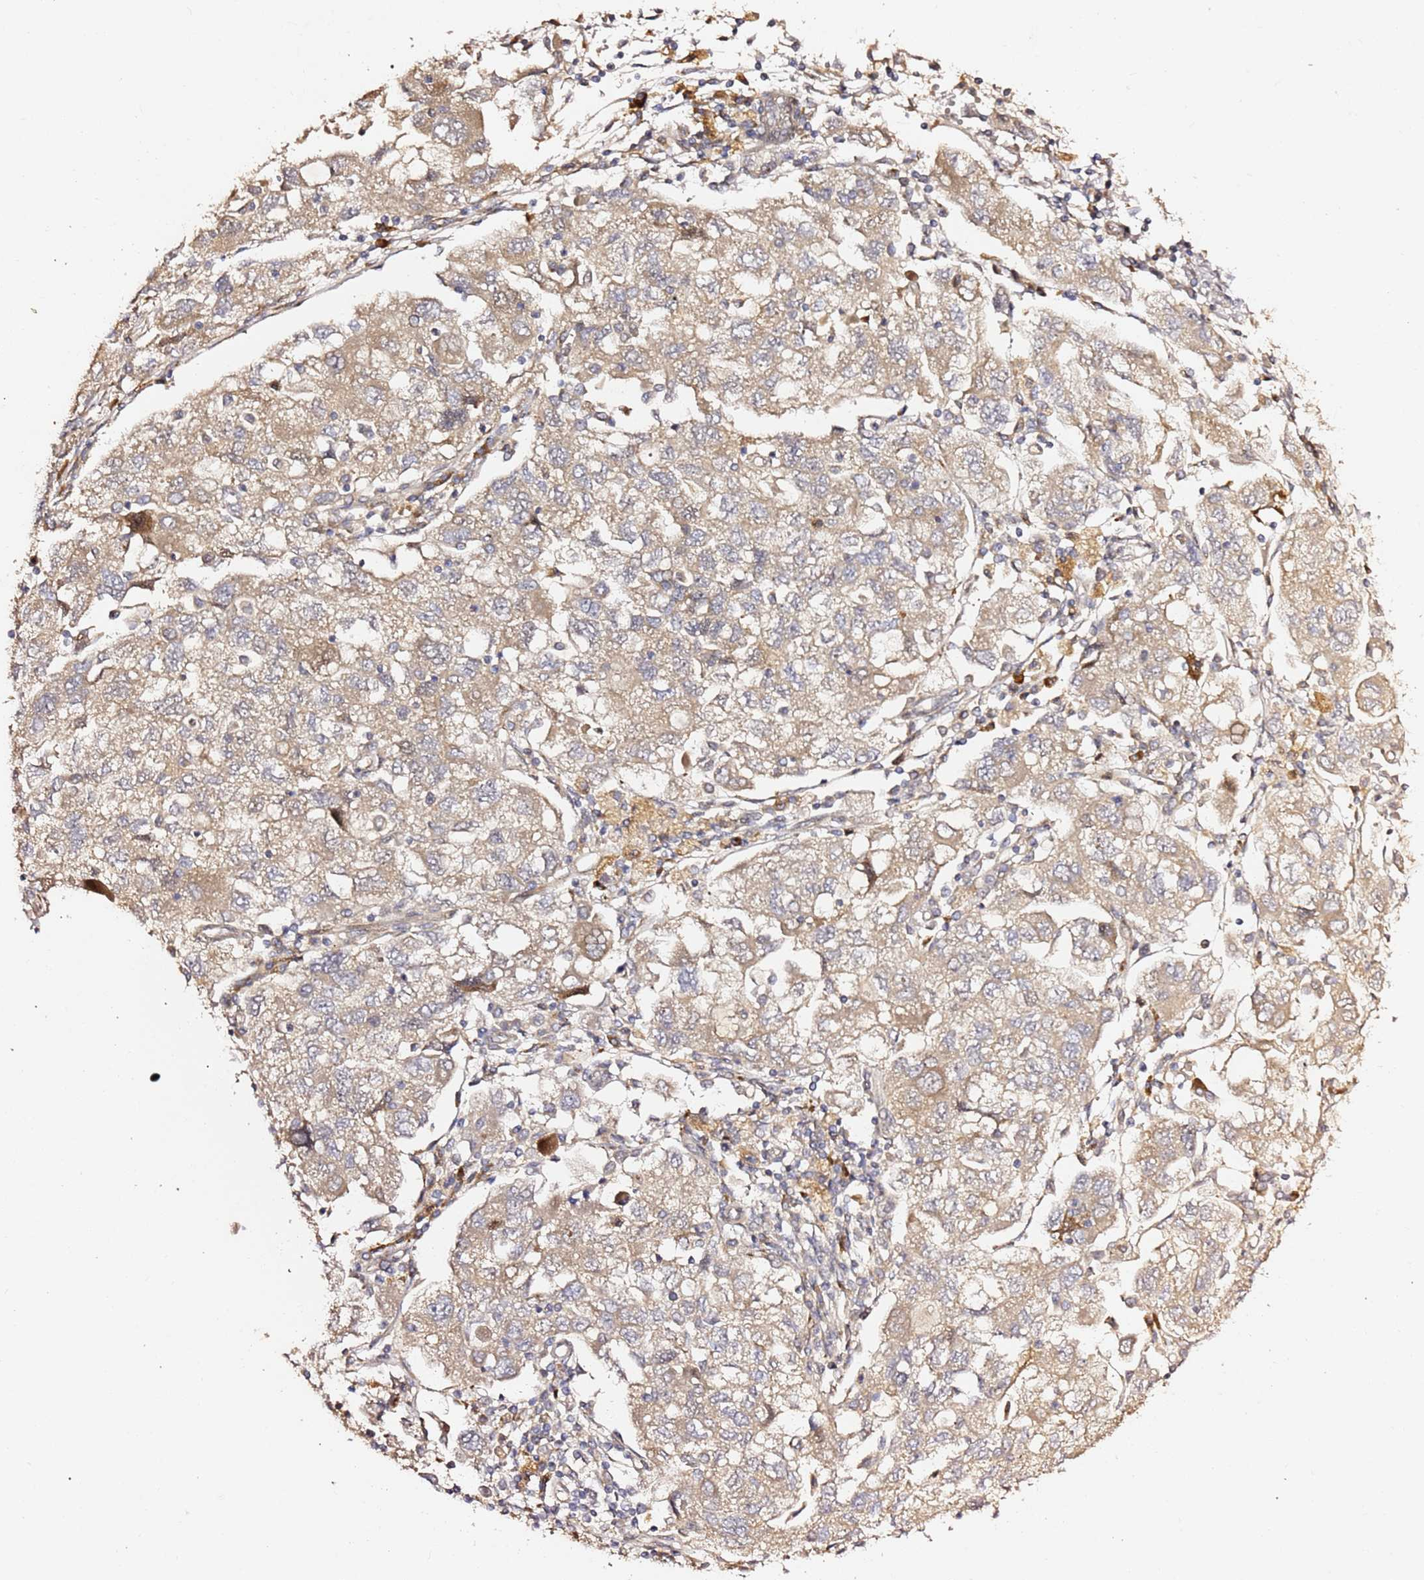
{"staining": {"intensity": "weak", "quantity": "25%-75%", "location": "cytoplasmic/membranous"}, "tissue": "ovarian cancer", "cell_type": "Tumor cells", "image_type": "cancer", "snomed": [{"axis": "morphology", "description": "Carcinoma, NOS"}, {"axis": "morphology", "description": "Cystadenocarcinoma, serous, NOS"}, {"axis": "topography", "description": "Ovary"}], "caption": "Brown immunohistochemical staining in ovarian cancer (carcinoma) exhibits weak cytoplasmic/membranous positivity in about 25%-75% of tumor cells.", "gene": "HSD17B7", "patient": {"sex": "female", "age": 69}}